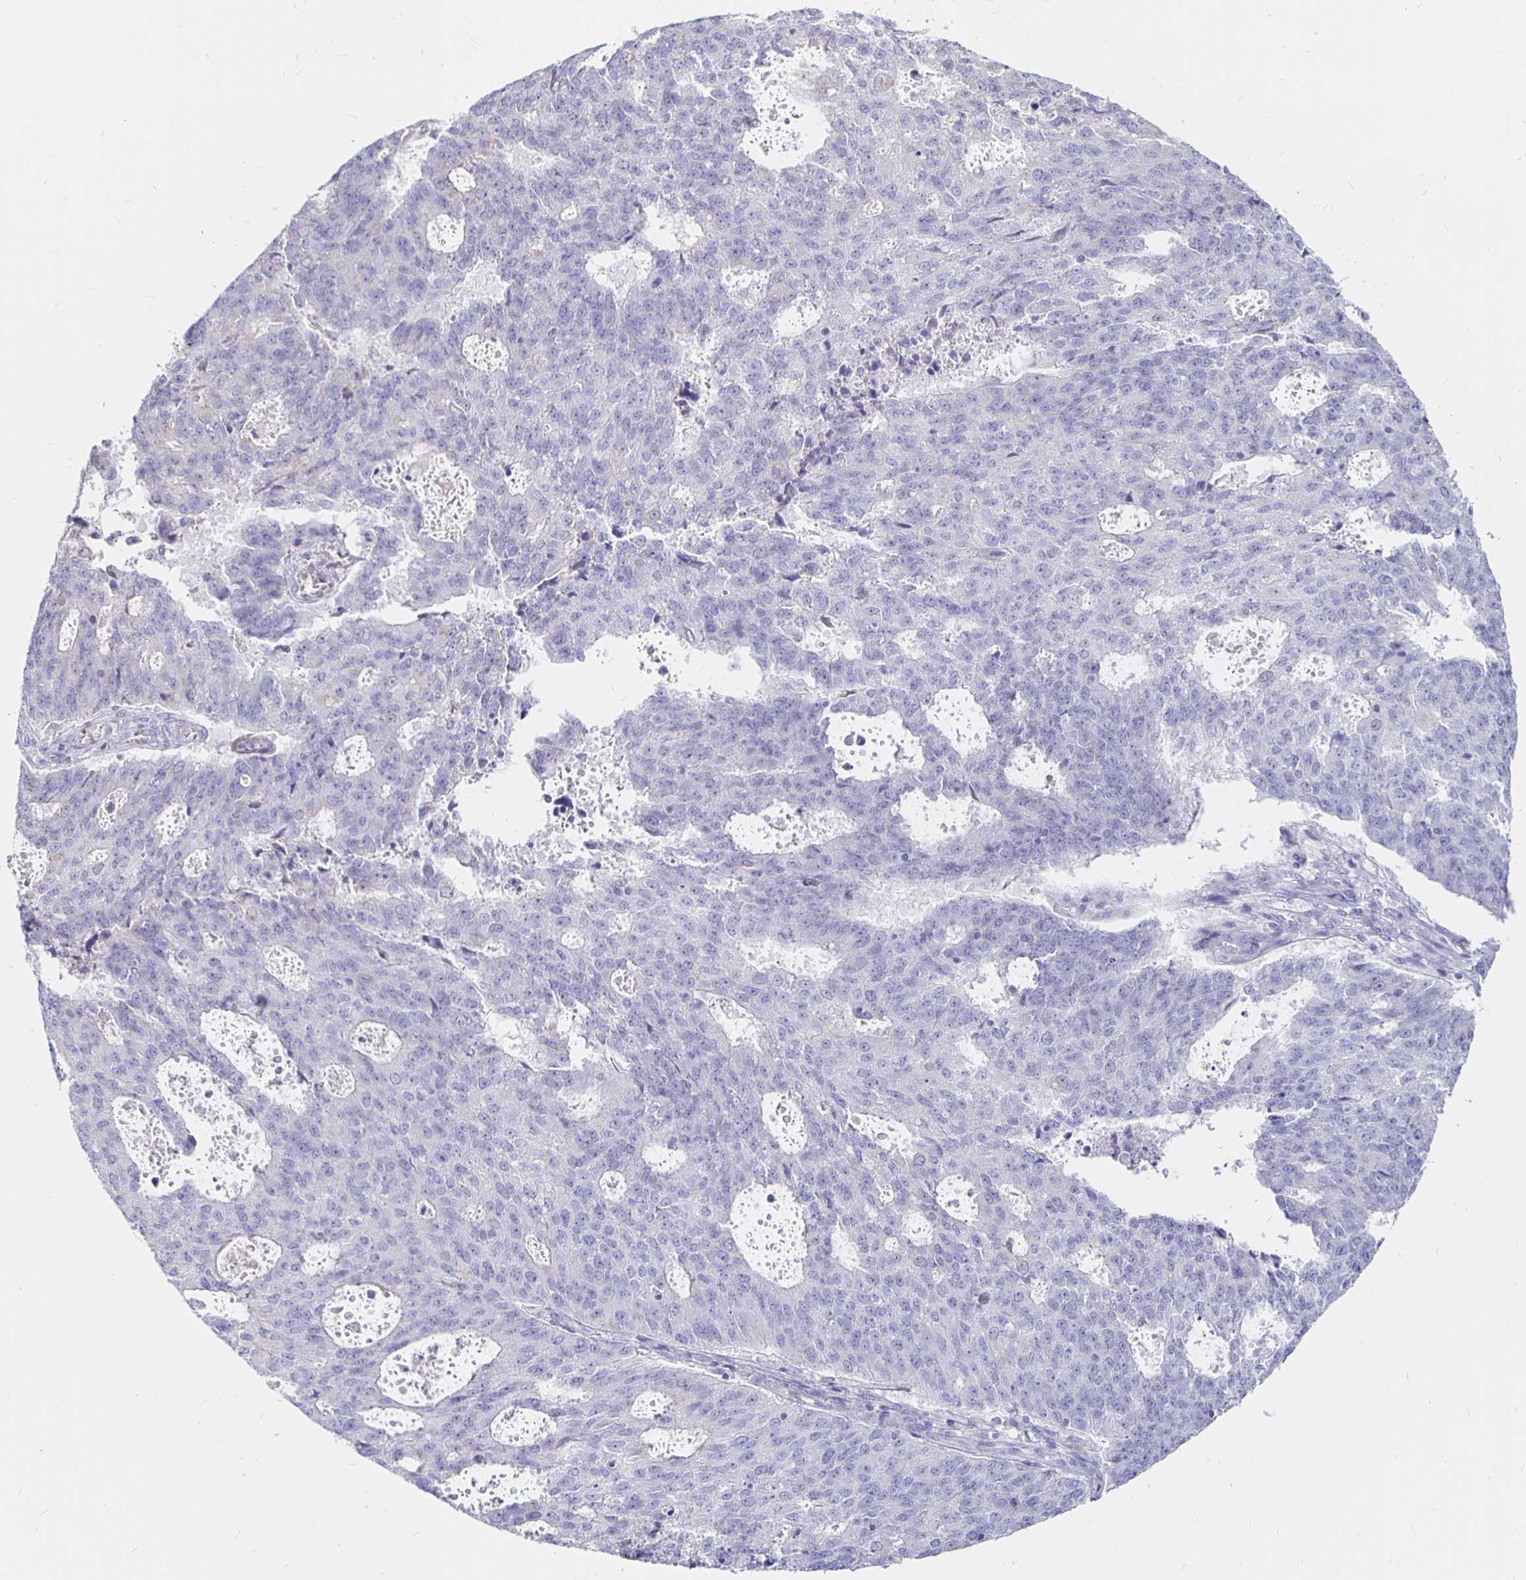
{"staining": {"intensity": "negative", "quantity": "none", "location": "none"}, "tissue": "endometrial cancer", "cell_type": "Tumor cells", "image_type": "cancer", "snomed": [{"axis": "morphology", "description": "Adenocarcinoma, NOS"}, {"axis": "topography", "description": "Endometrium"}], "caption": "Immunohistochemistry photomicrograph of neoplastic tissue: endometrial adenocarcinoma stained with DAB demonstrates no significant protein expression in tumor cells. The staining is performed using DAB brown chromogen with nuclei counter-stained in using hematoxylin.", "gene": "NECAB1", "patient": {"sex": "female", "age": 82}}